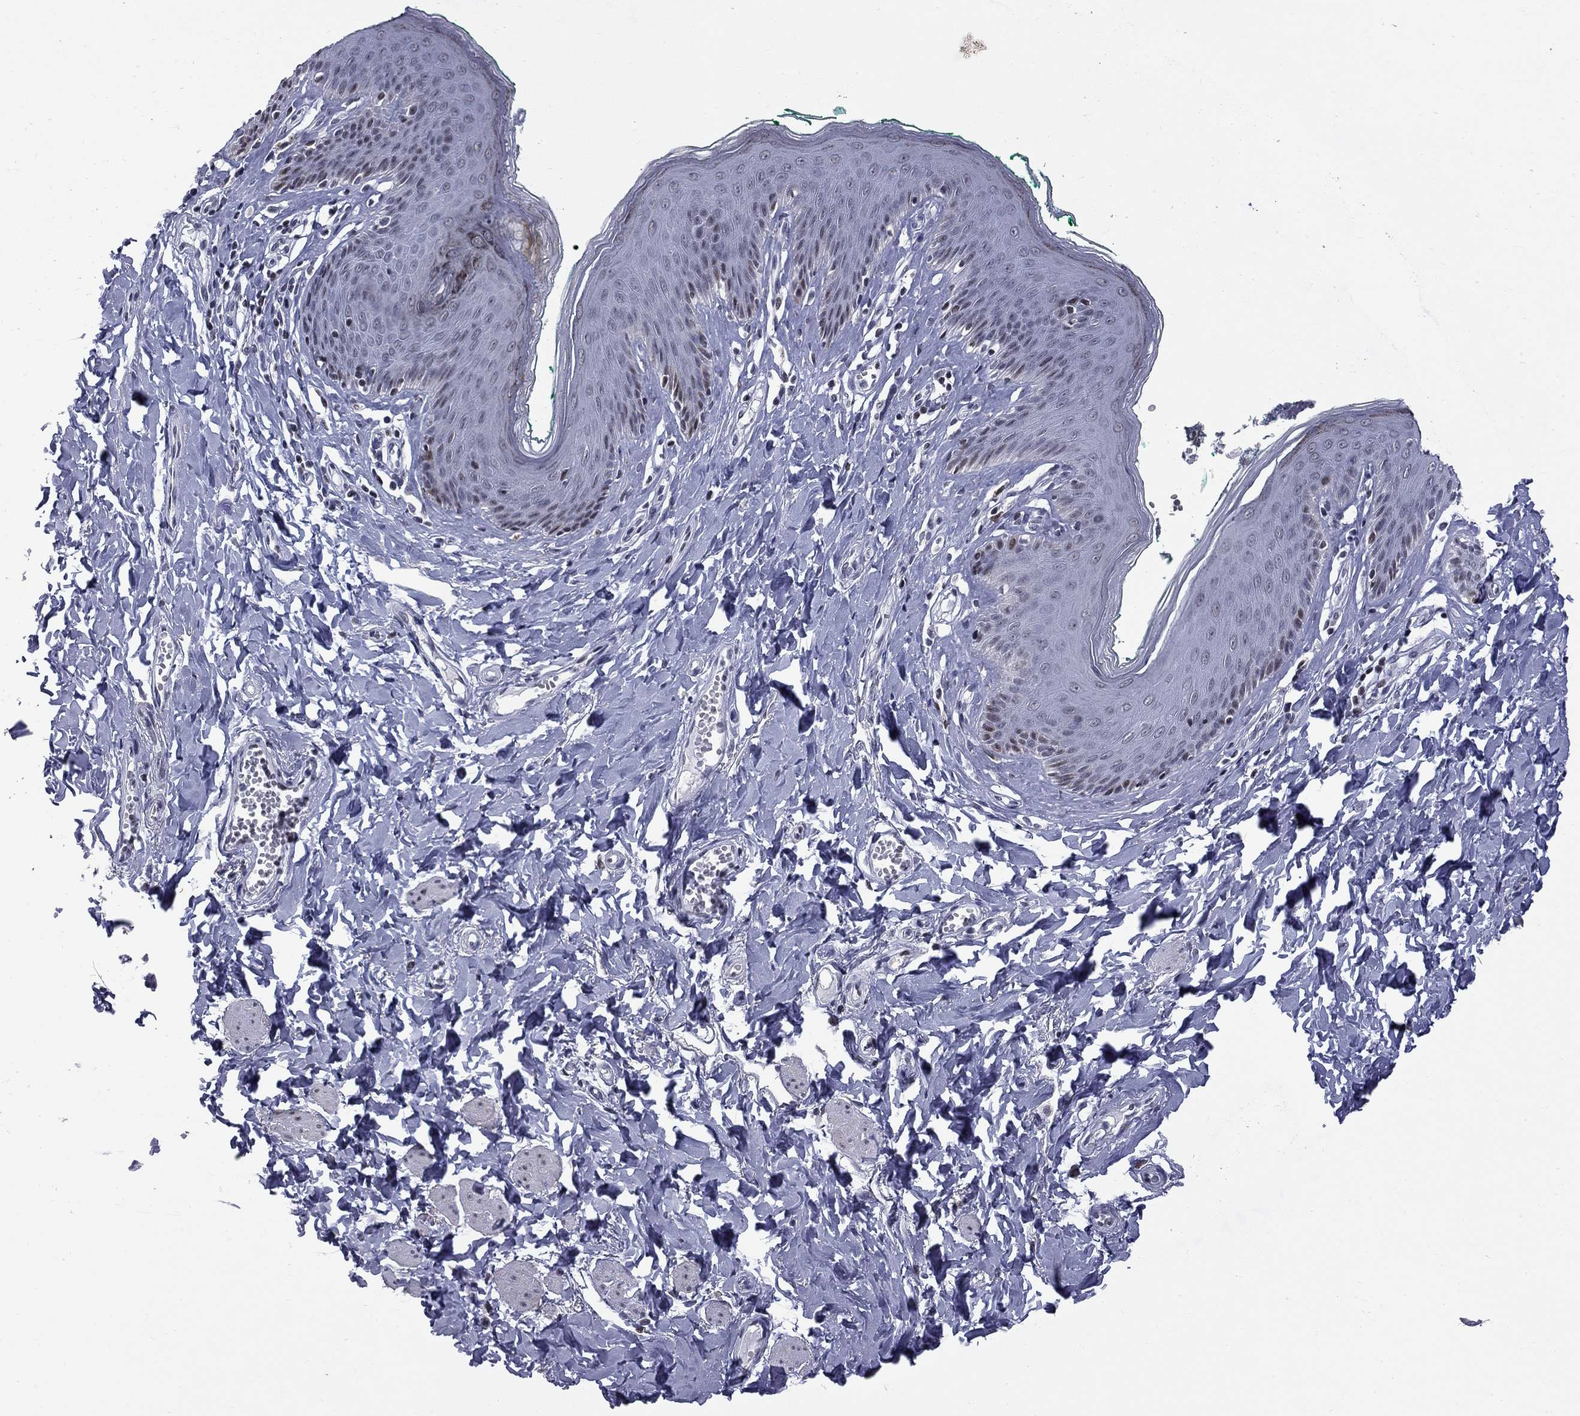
{"staining": {"intensity": "moderate", "quantity": "<25%", "location": "nuclear"}, "tissue": "skin", "cell_type": "Epidermal cells", "image_type": "normal", "snomed": [{"axis": "morphology", "description": "Normal tissue, NOS"}, {"axis": "topography", "description": "Vulva"}], "caption": "A brown stain labels moderate nuclear expression of a protein in epidermal cells of benign human skin. (IHC, brightfield microscopy, high magnification).", "gene": "ZNF154", "patient": {"sex": "female", "age": 66}}